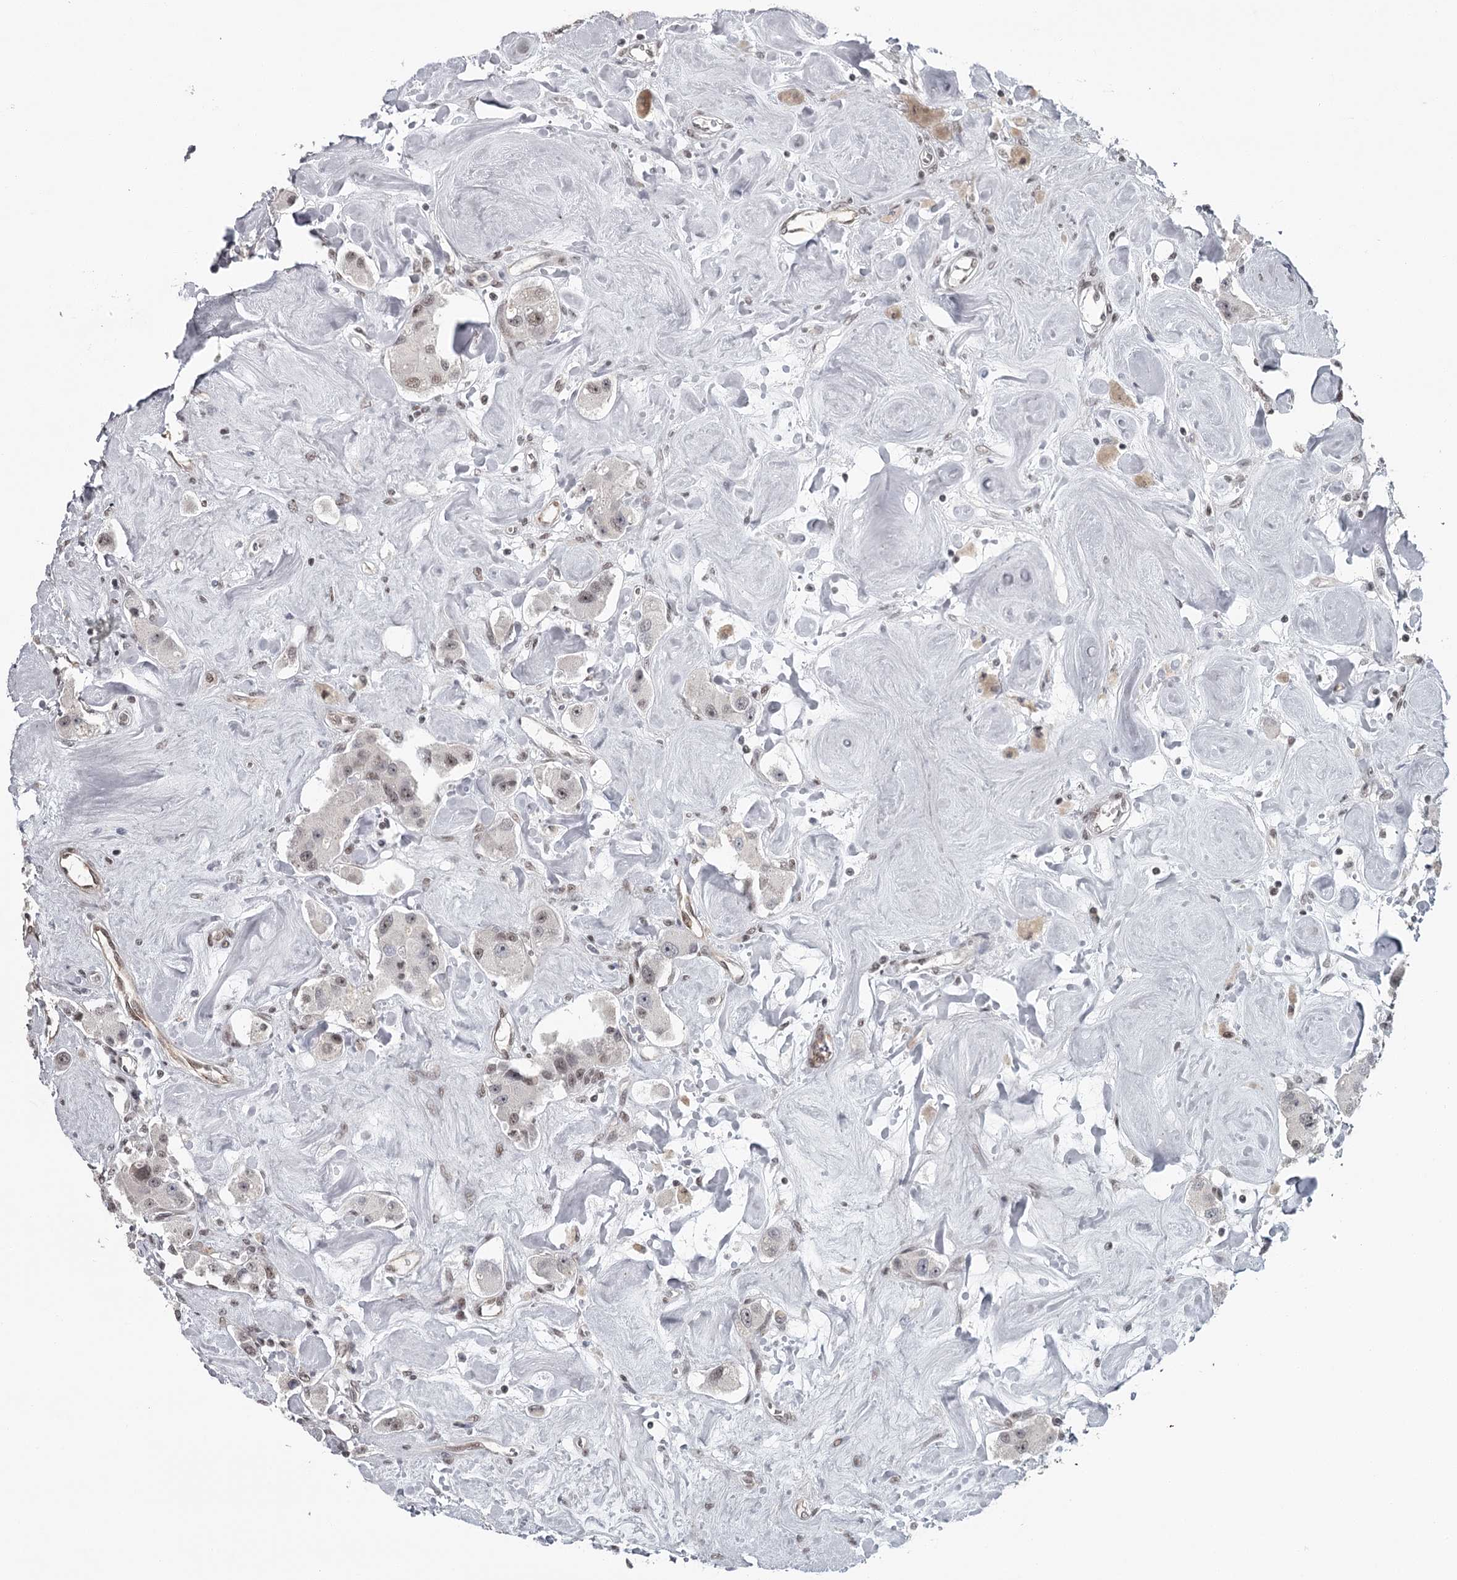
{"staining": {"intensity": "weak", "quantity": ">75%", "location": "nuclear"}, "tissue": "carcinoid", "cell_type": "Tumor cells", "image_type": "cancer", "snomed": [{"axis": "morphology", "description": "Carcinoid, malignant, NOS"}, {"axis": "topography", "description": "Pancreas"}], "caption": "An image showing weak nuclear staining in approximately >75% of tumor cells in malignant carcinoid, as visualized by brown immunohistochemical staining.", "gene": "FAM13C", "patient": {"sex": "male", "age": 41}}